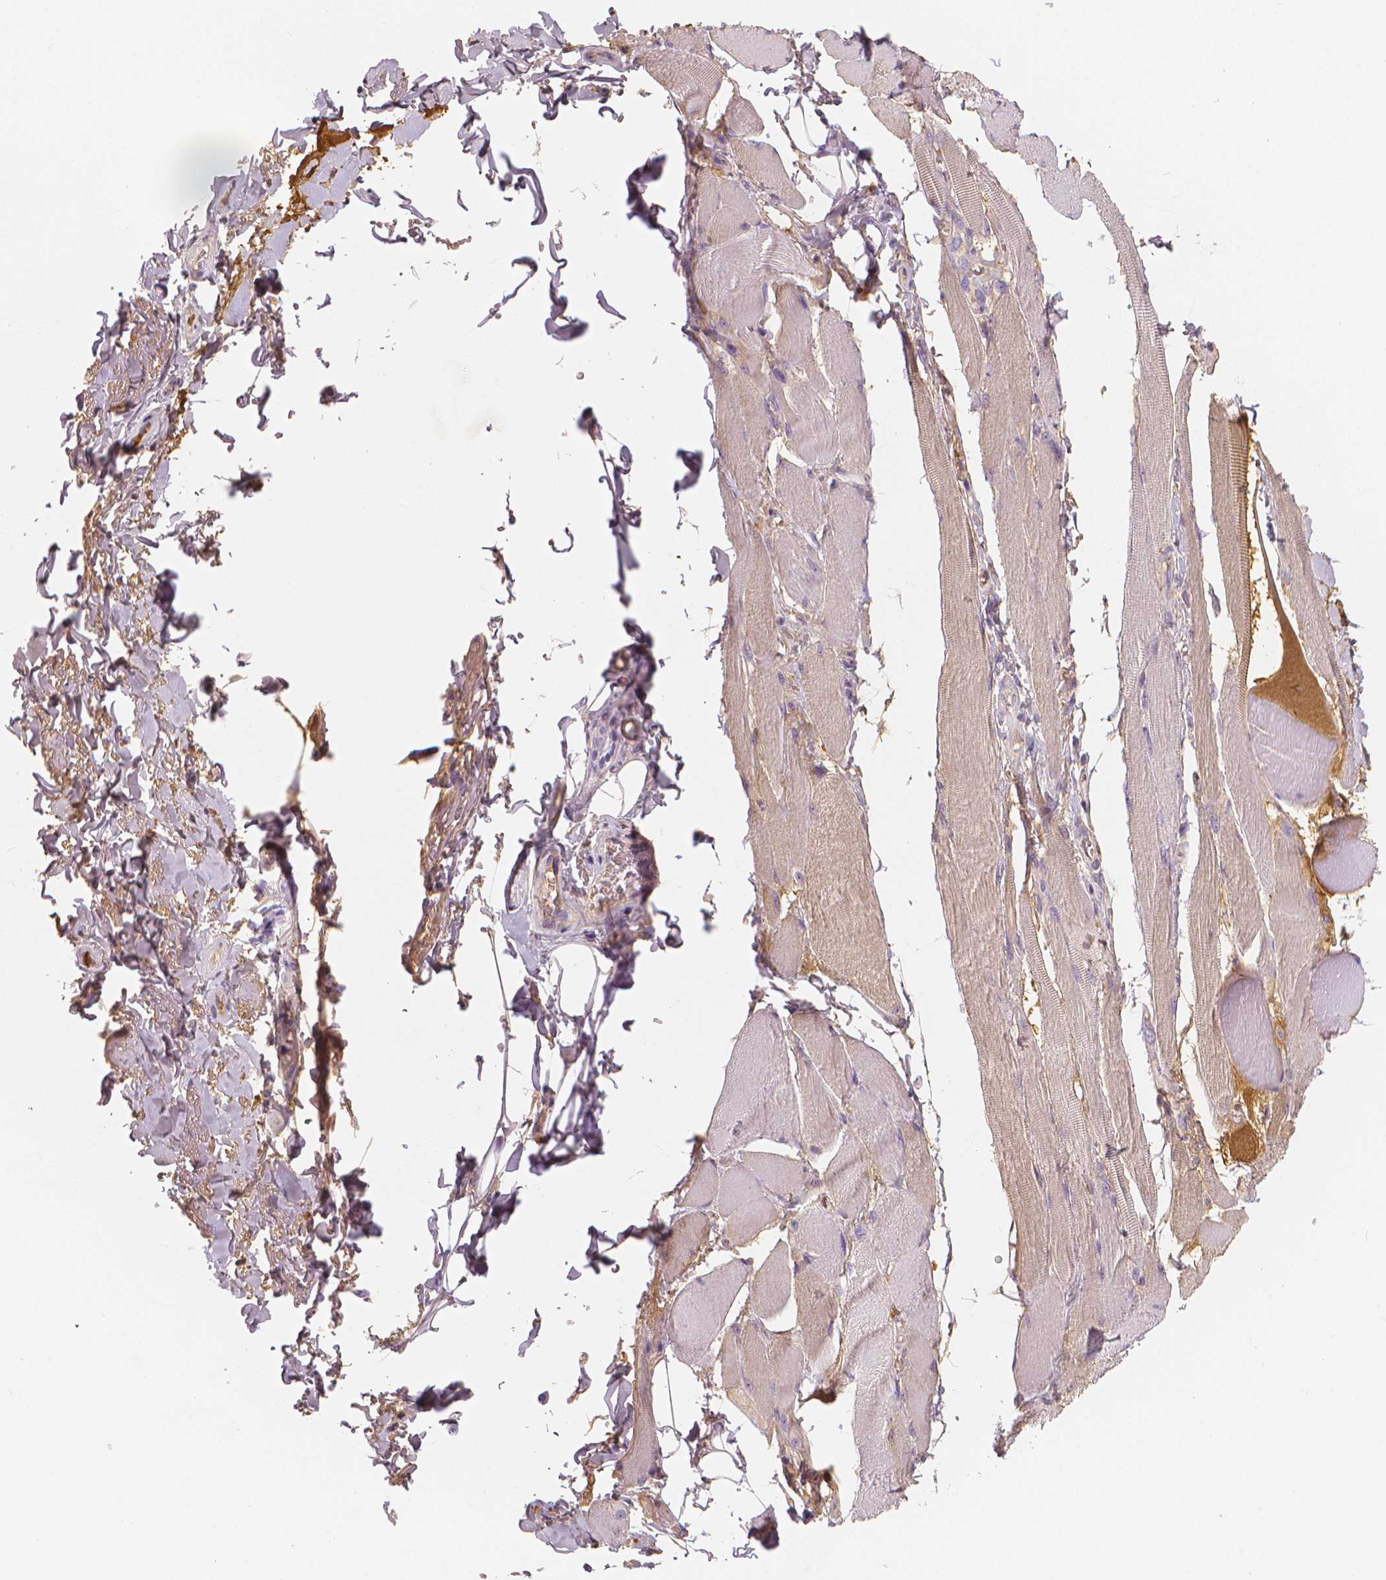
{"staining": {"intensity": "negative", "quantity": "none", "location": "none"}, "tissue": "skeletal muscle", "cell_type": "Myocytes", "image_type": "normal", "snomed": [{"axis": "morphology", "description": "Normal tissue, NOS"}, {"axis": "topography", "description": "Skeletal muscle"}, {"axis": "topography", "description": "Anal"}, {"axis": "topography", "description": "Peripheral nerve tissue"}], "caption": "Human skeletal muscle stained for a protein using immunohistochemistry (IHC) displays no expression in myocytes.", "gene": "APOA4", "patient": {"sex": "male", "age": 53}}